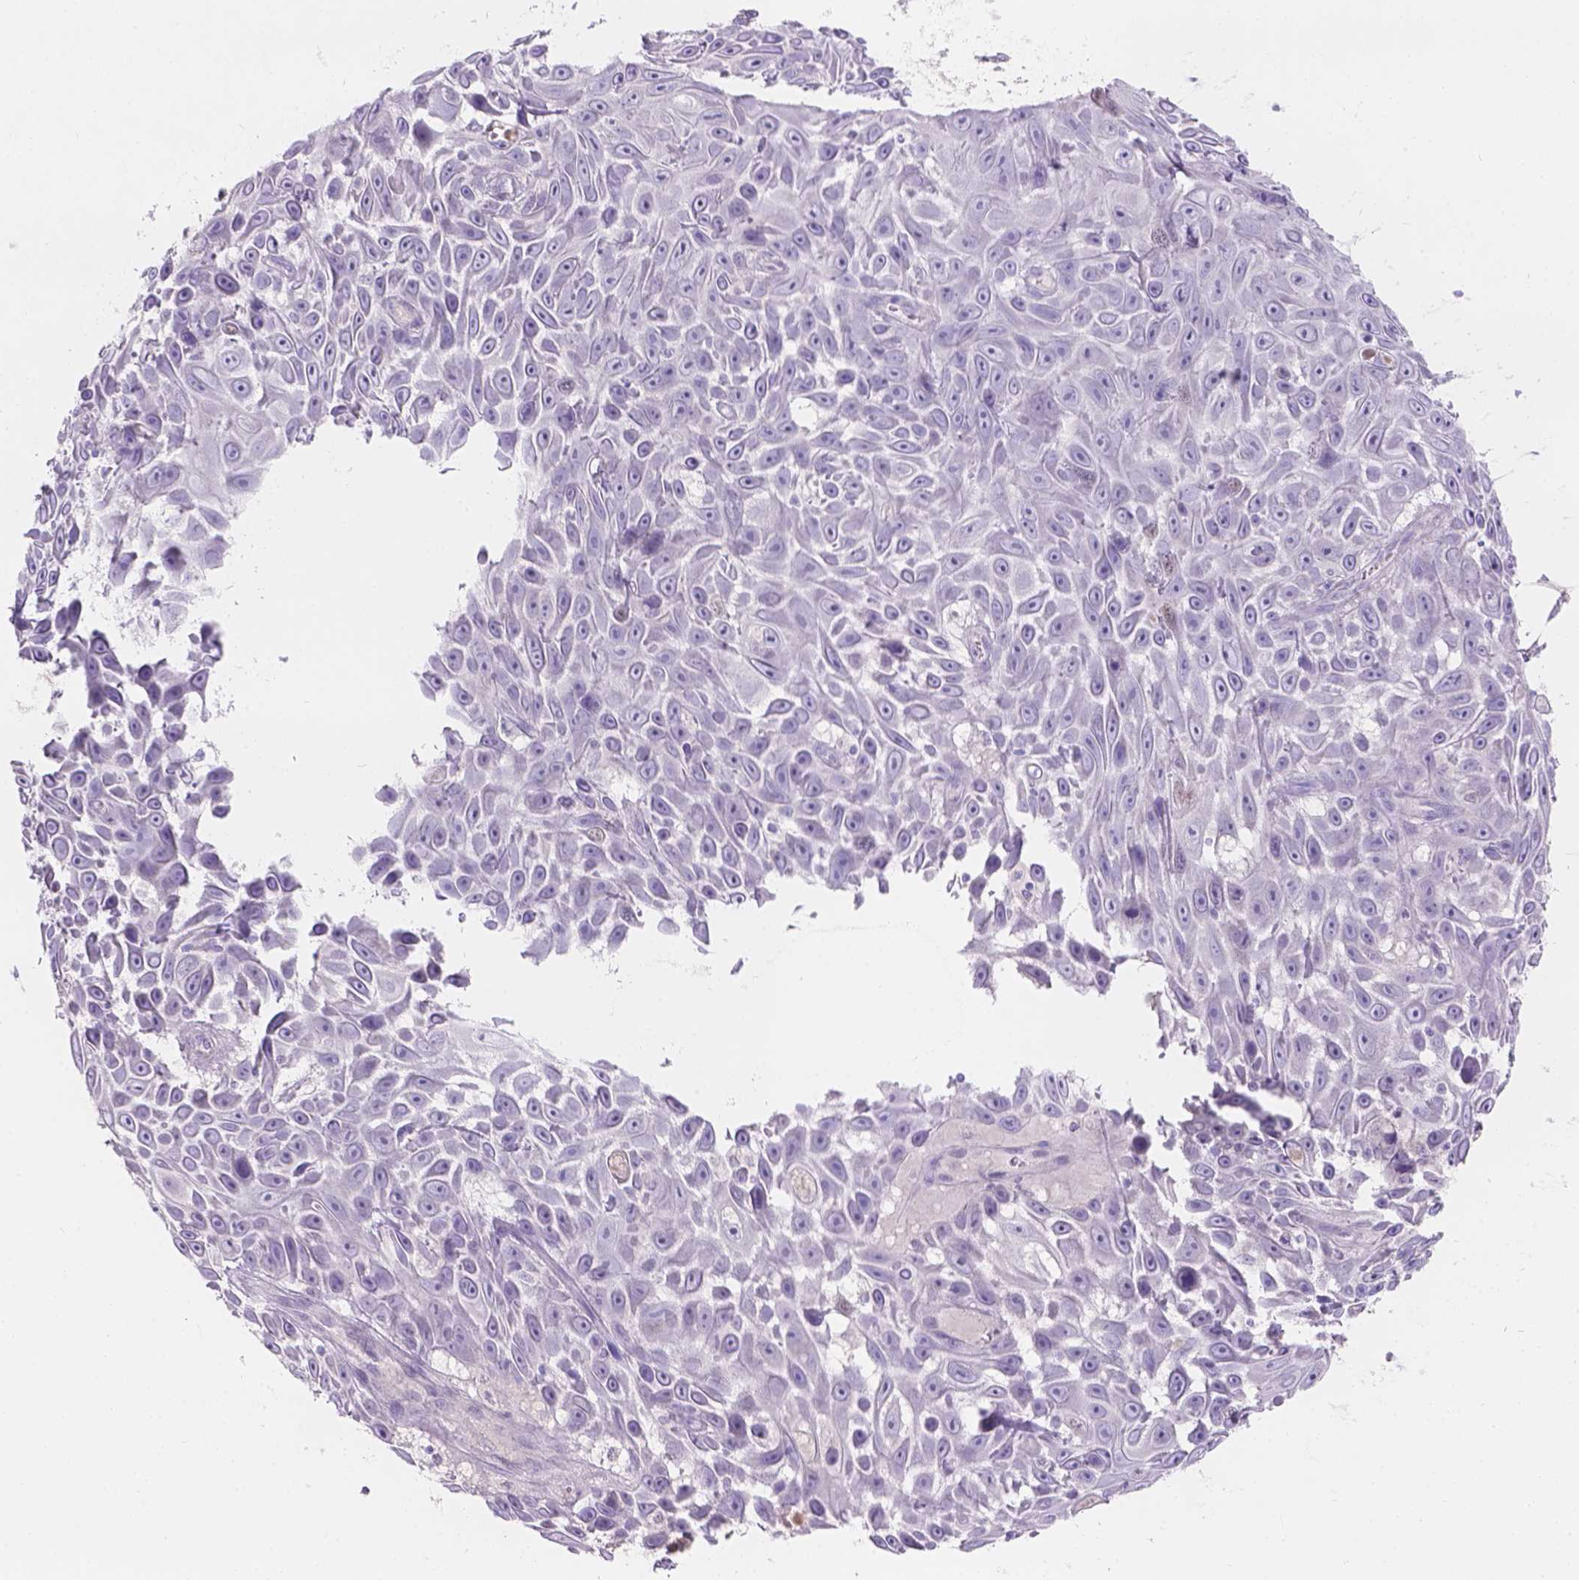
{"staining": {"intensity": "negative", "quantity": "none", "location": "none"}, "tissue": "skin cancer", "cell_type": "Tumor cells", "image_type": "cancer", "snomed": [{"axis": "morphology", "description": "Squamous cell carcinoma, NOS"}, {"axis": "topography", "description": "Skin"}], "caption": "A high-resolution image shows IHC staining of squamous cell carcinoma (skin), which demonstrates no significant positivity in tumor cells.", "gene": "HTN3", "patient": {"sex": "male", "age": 82}}